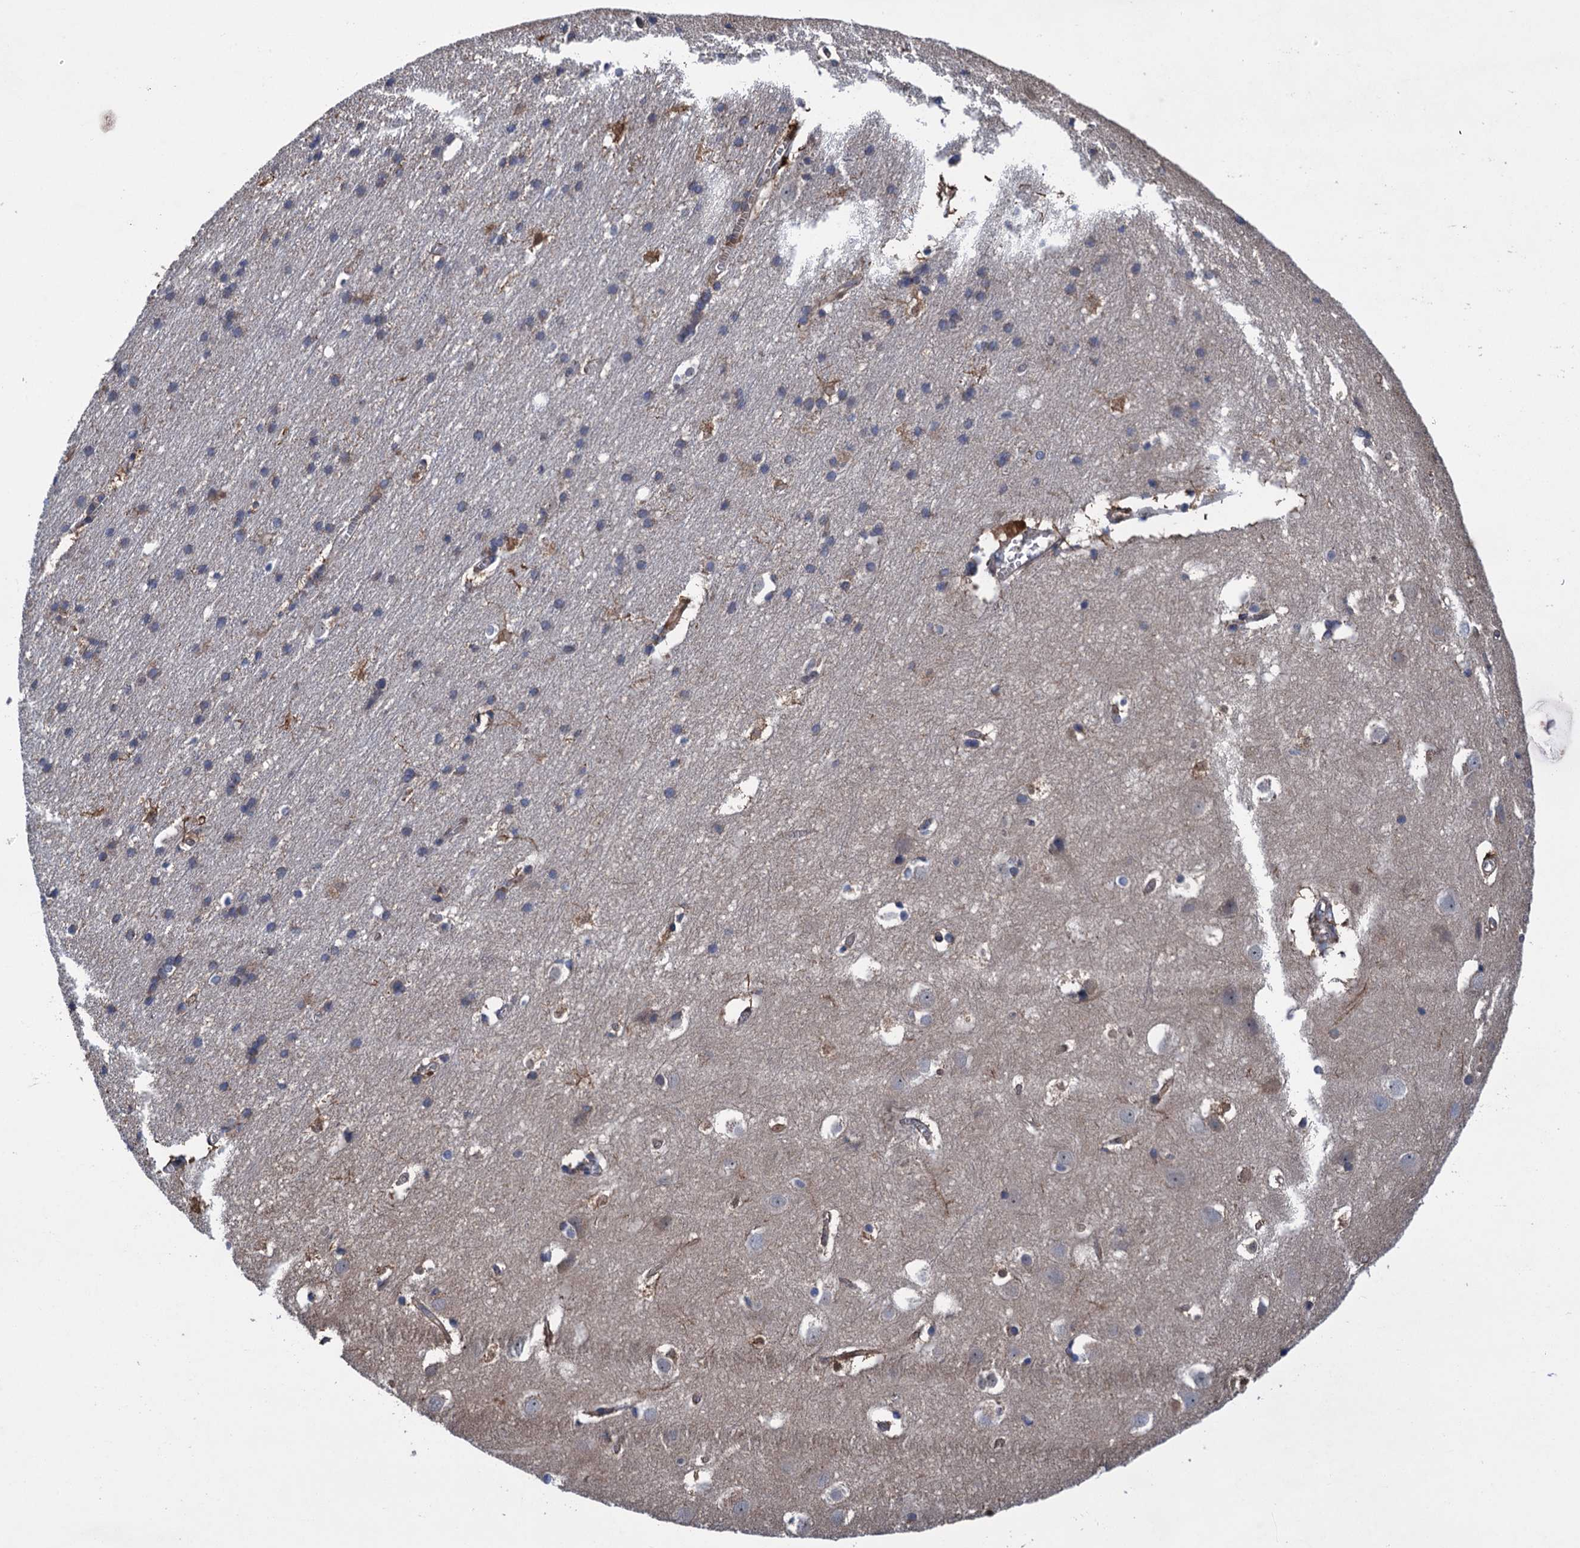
{"staining": {"intensity": "negative", "quantity": "none", "location": "none"}, "tissue": "cerebral cortex", "cell_type": "Endothelial cells", "image_type": "normal", "snomed": [{"axis": "morphology", "description": "Normal tissue, NOS"}, {"axis": "topography", "description": "Cerebral cortex"}], "caption": "The photomicrograph displays no significant positivity in endothelial cells of cerebral cortex.", "gene": "CNTN5", "patient": {"sex": "male", "age": 54}}